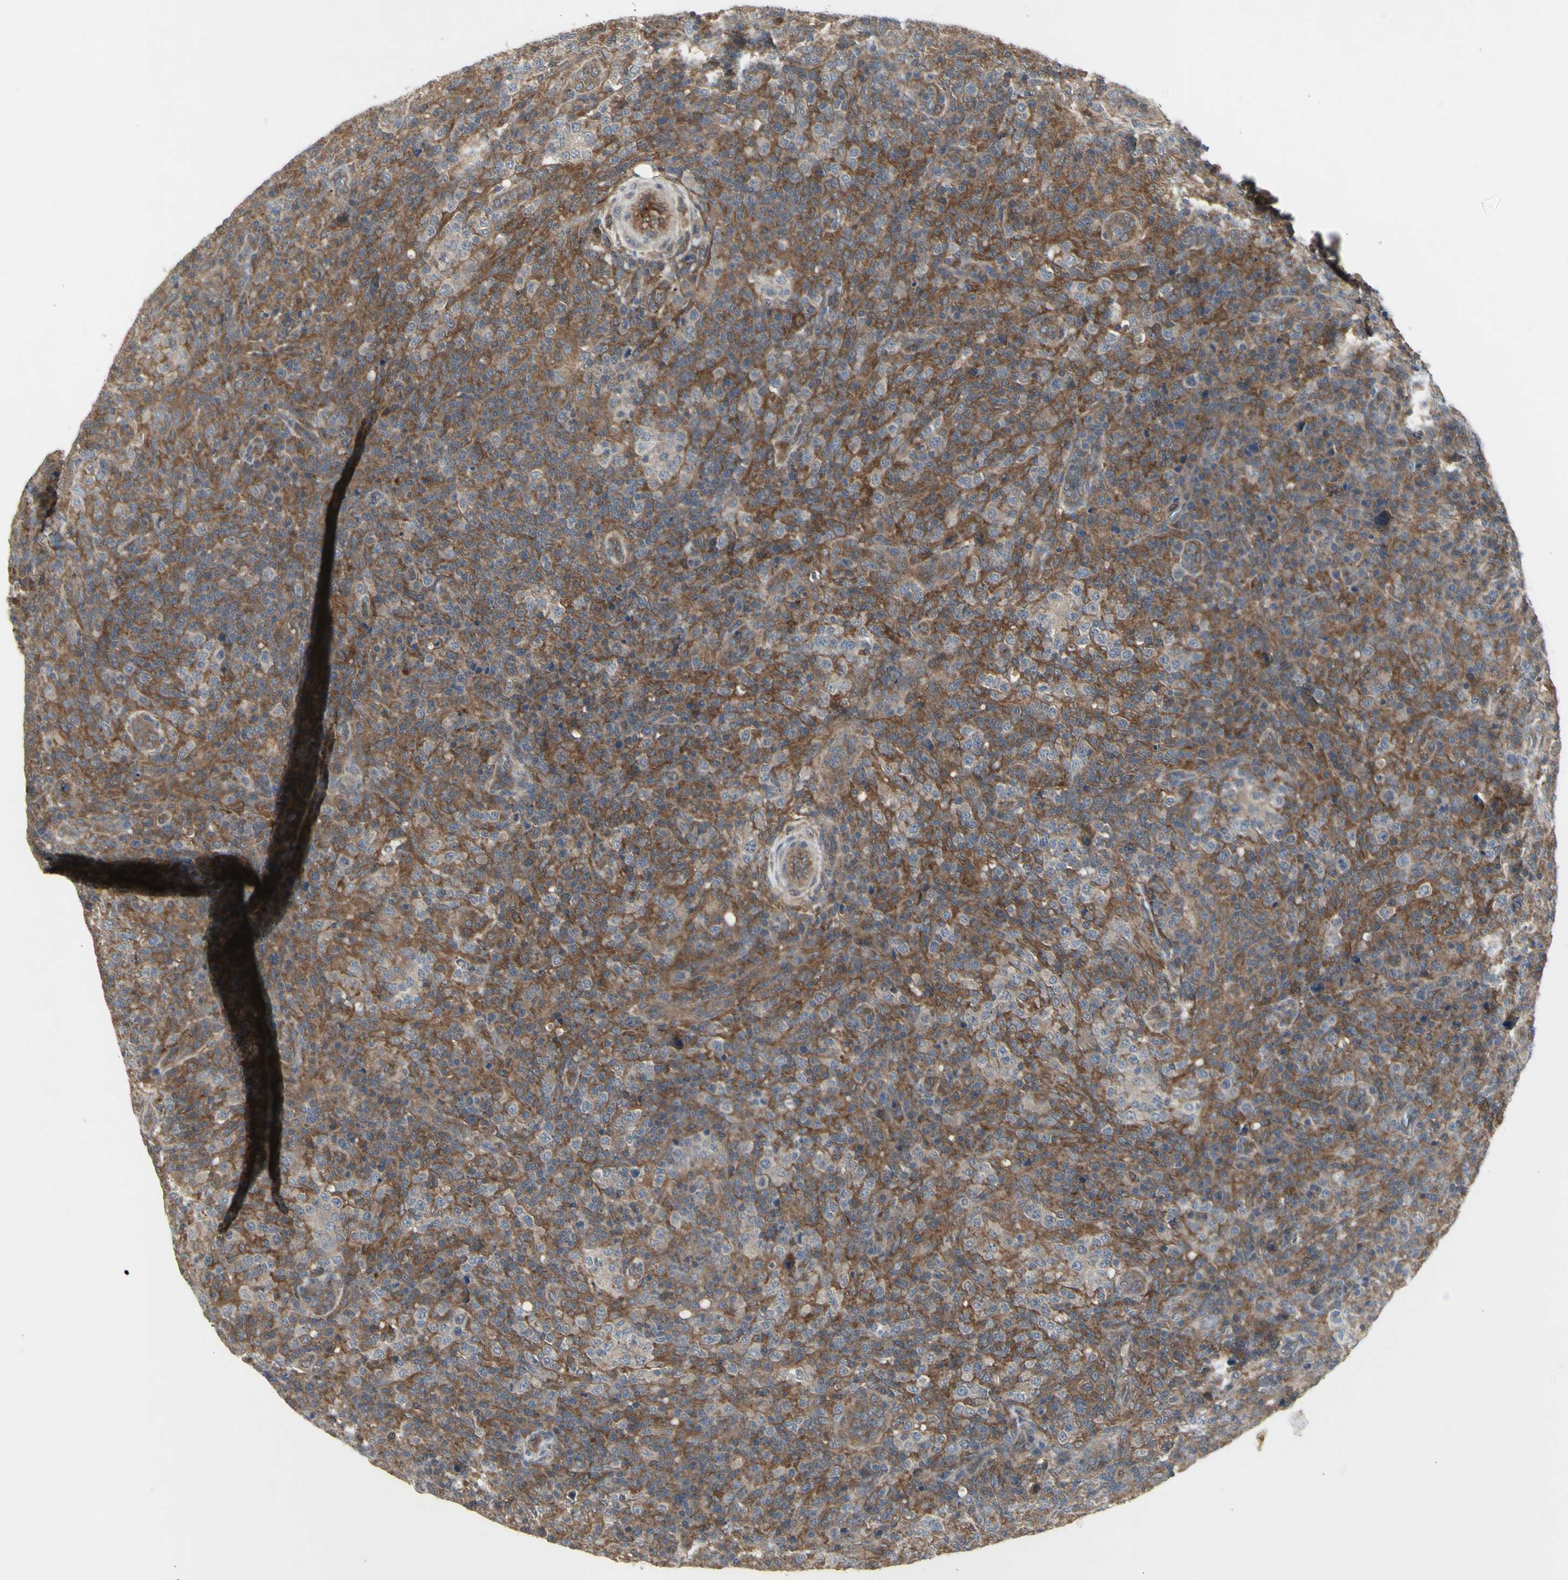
{"staining": {"intensity": "moderate", "quantity": ">75%", "location": "cytoplasmic/membranous"}, "tissue": "lymphoma", "cell_type": "Tumor cells", "image_type": "cancer", "snomed": [{"axis": "morphology", "description": "Malignant lymphoma, non-Hodgkin's type, High grade"}, {"axis": "topography", "description": "Lymph node"}], "caption": "High-grade malignant lymphoma, non-Hodgkin's type stained with DAB (3,3'-diaminobenzidine) IHC exhibits medium levels of moderate cytoplasmic/membranous staining in about >75% of tumor cells. (IHC, brightfield microscopy, high magnification).", "gene": "CHURC1-FNTB", "patient": {"sex": "female", "age": 76}}